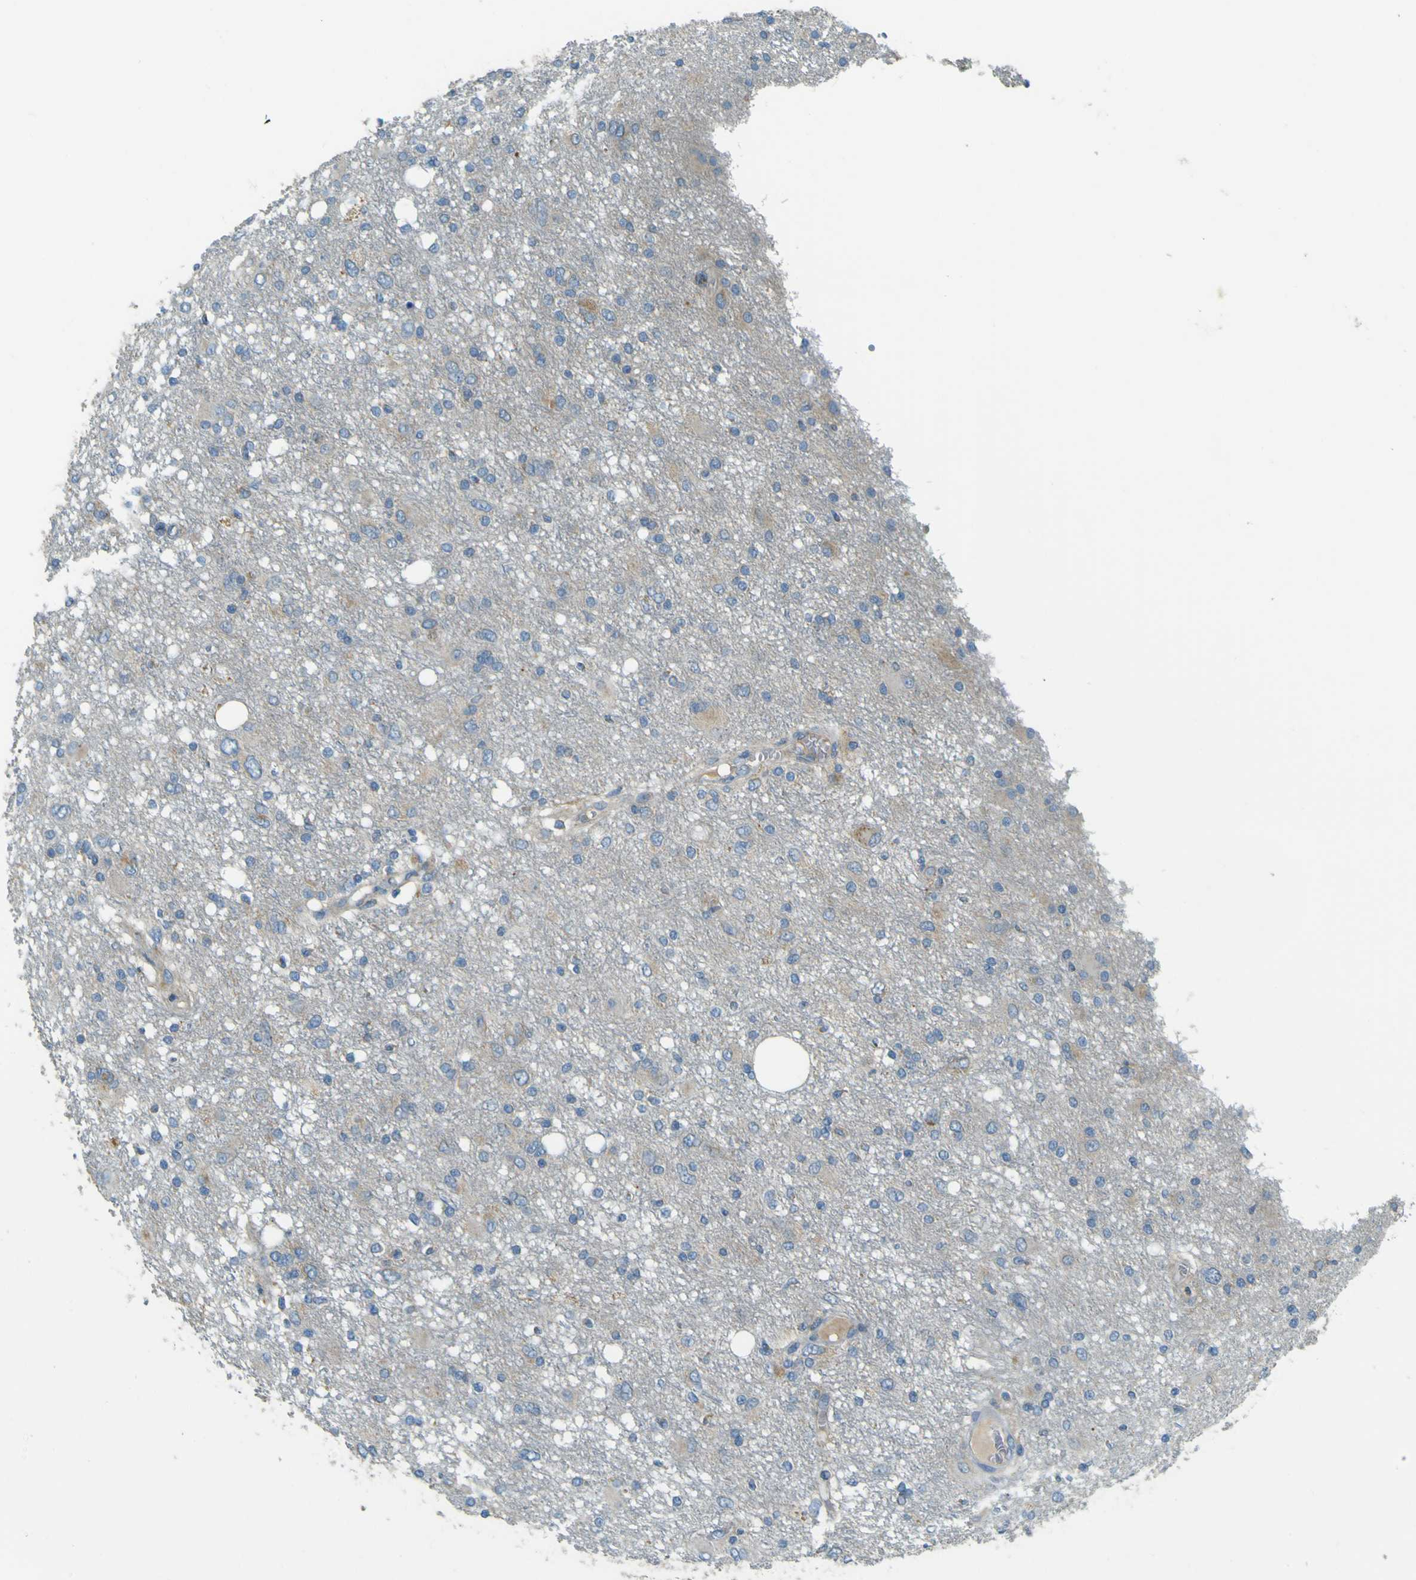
{"staining": {"intensity": "weak", "quantity": "<25%", "location": "cytoplasmic/membranous"}, "tissue": "glioma", "cell_type": "Tumor cells", "image_type": "cancer", "snomed": [{"axis": "morphology", "description": "Glioma, malignant, High grade"}, {"axis": "topography", "description": "Brain"}], "caption": "IHC image of neoplastic tissue: glioma stained with DAB displays no significant protein positivity in tumor cells.", "gene": "FKTN", "patient": {"sex": "female", "age": 59}}